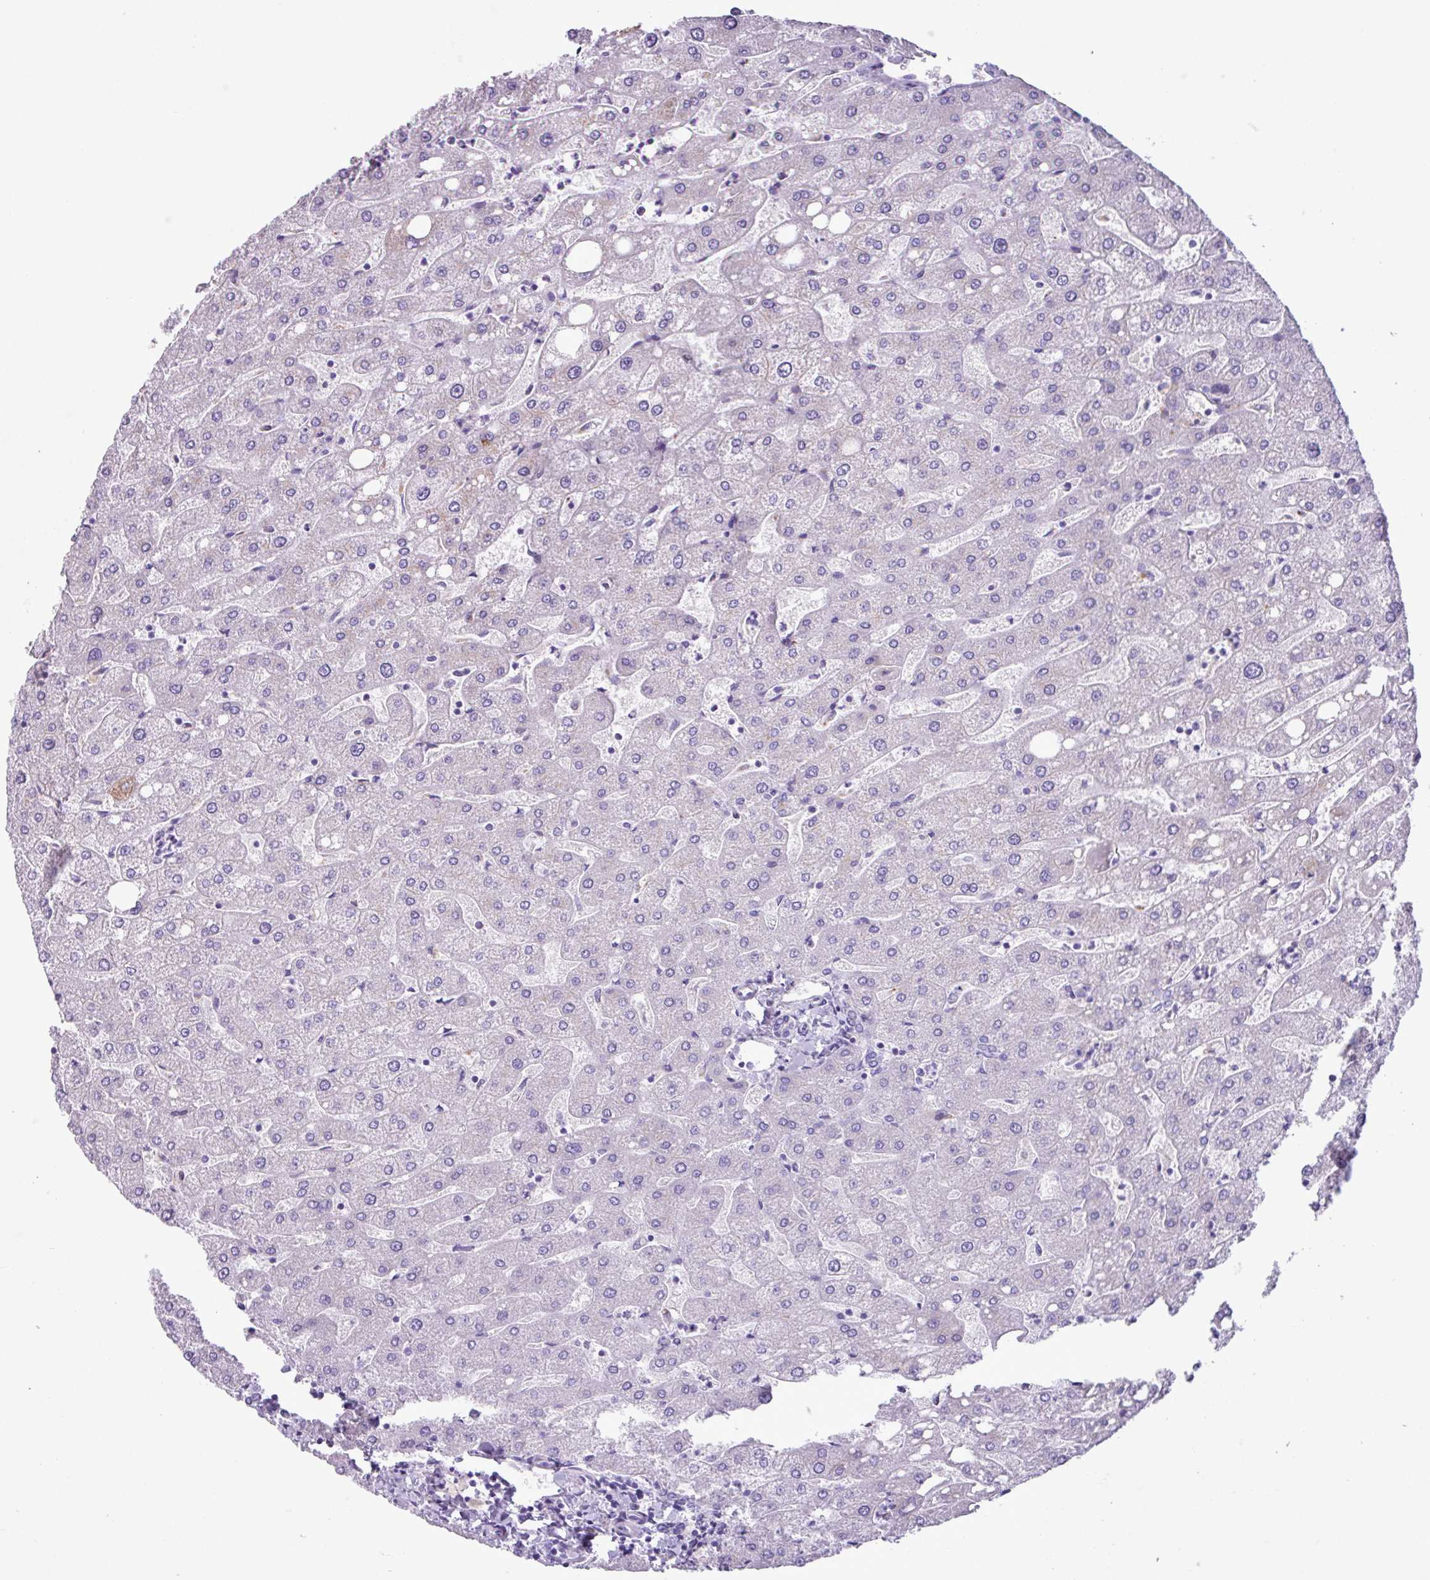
{"staining": {"intensity": "negative", "quantity": "none", "location": "none"}, "tissue": "liver", "cell_type": "Cholangiocytes", "image_type": "normal", "snomed": [{"axis": "morphology", "description": "Normal tissue, NOS"}, {"axis": "topography", "description": "Liver"}], "caption": "DAB (3,3'-diaminobenzidine) immunohistochemical staining of benign human liver demonstrates no significant expression in cholangiocytes.", "gene": "AGO3", "patient": {"sex": "male", "age": 67}}